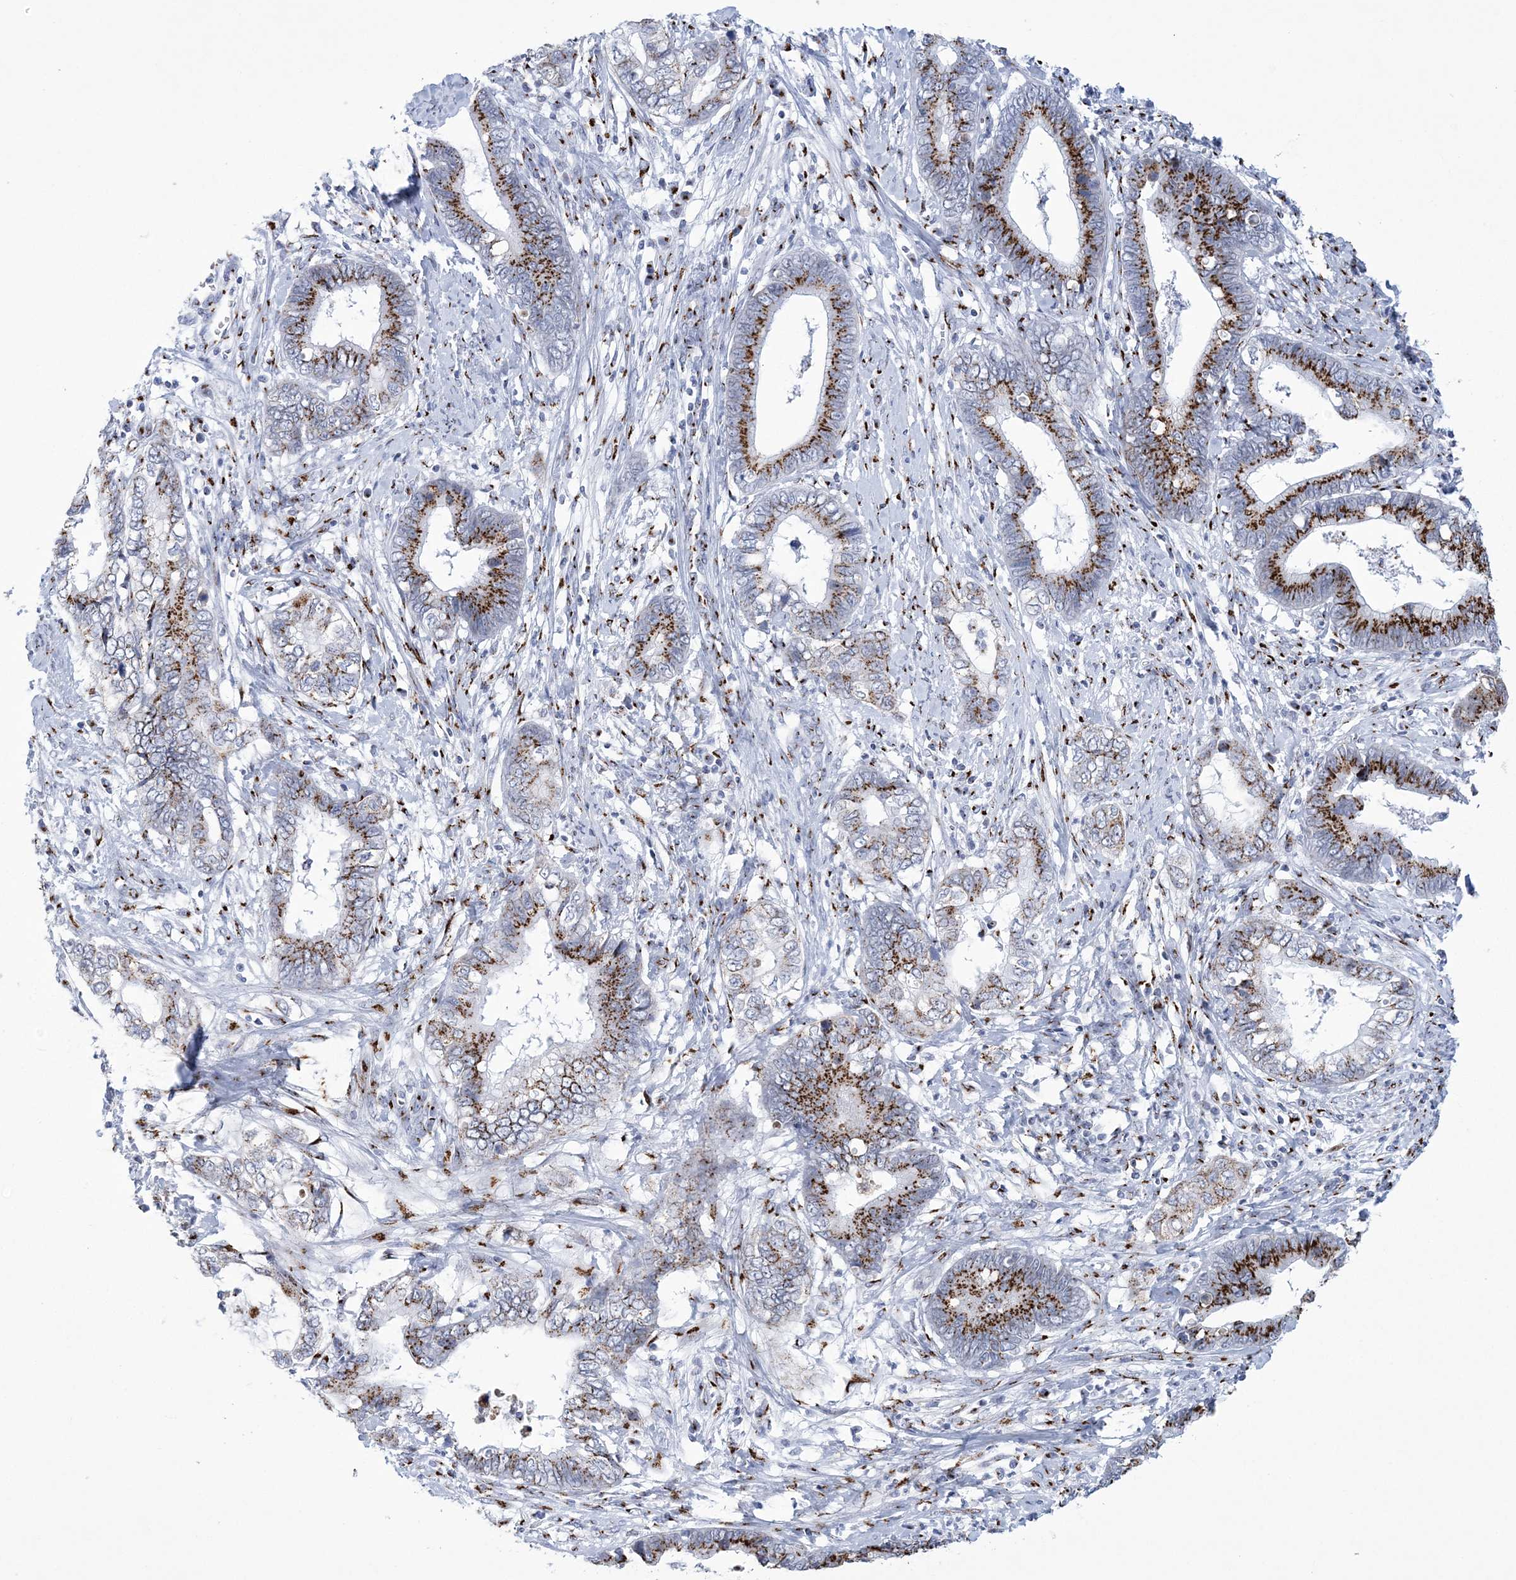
{"staining": {"intensity": "moderate", "quantity": ">75%", "location": "cytoplasmic/membranous"}, "tissue": "cervical cancer", "cell_type": "Tumor cells", "image_type": "cancer", "snomed": [{"axis": "morphology", "description": "Adenocarcinoma, NOS"}, {"axis": "topography", "description": "Cervix"}], "caption": "Protein staining exhibits moderate cytoplasmic/membranous staining in about >75% of tumor cells in cervical cancer. The staining was performed using DAB (3,3'-diaminobenzidine), with brown indicating positive protein expression. Nuclei are stained blue with hematoxylin.", "gene": "SLX9", "patient": {"sex": "female", "age": 44}}